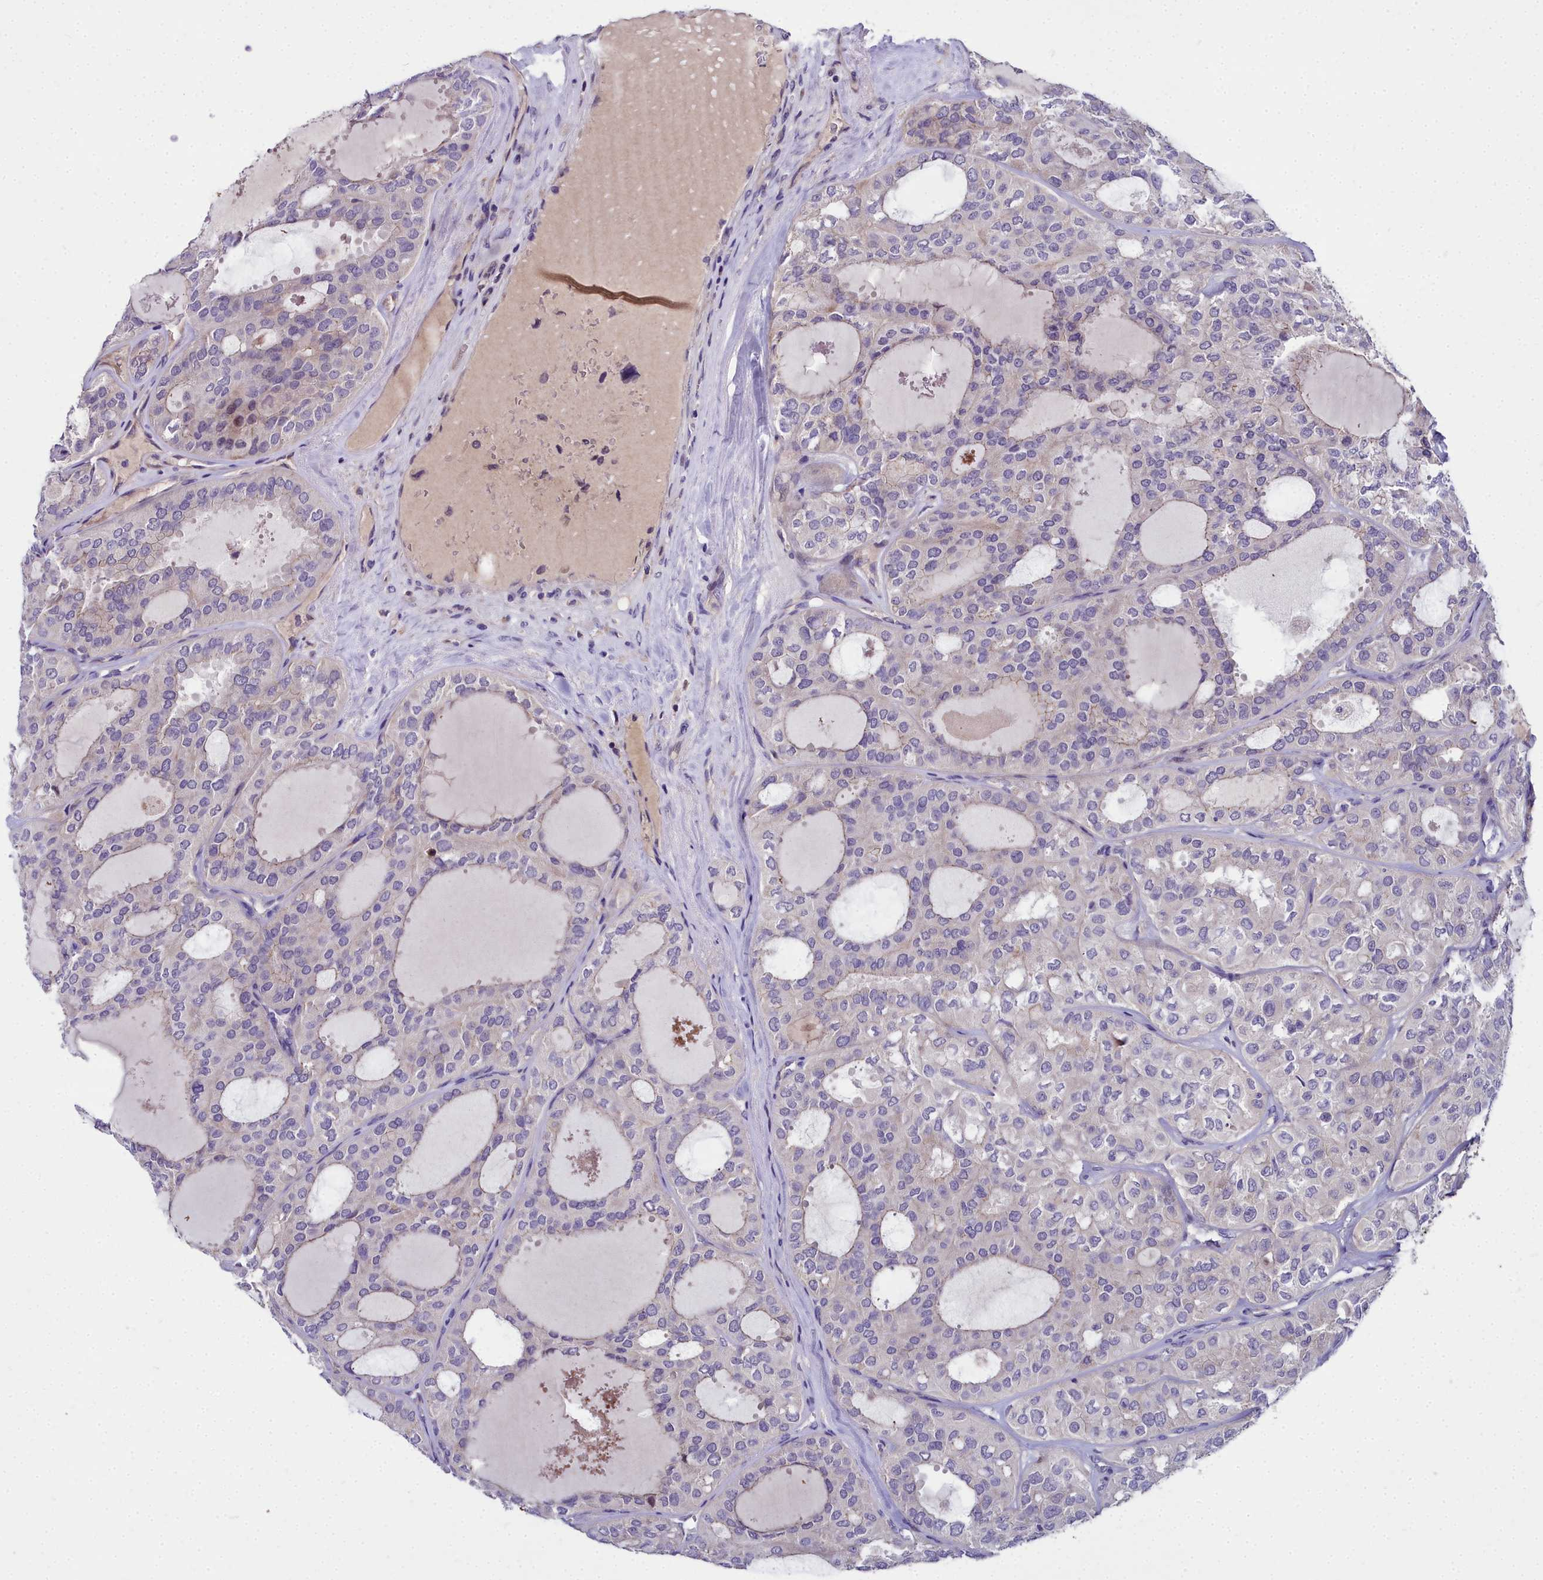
{"staining": {"intensity": "negative", "quantity": "none", "location": "none"}, "tissue": "thyroid cancer", "cell_type": "Tumor cells", "image_type": "cancer", "snomed": [{"axis": "morphology", "description": "Follicular adenoma carcinoma, NOS"}, {"axis": "topography", "description": "Thyroid gland"}], "caption": "The histopathology image demonstrates no staining of tumor cells in thyroid cancer (follicular adenoma carcinoma).", "gene": "NT5M", "patient": {"sex": "male", "age": 75}}